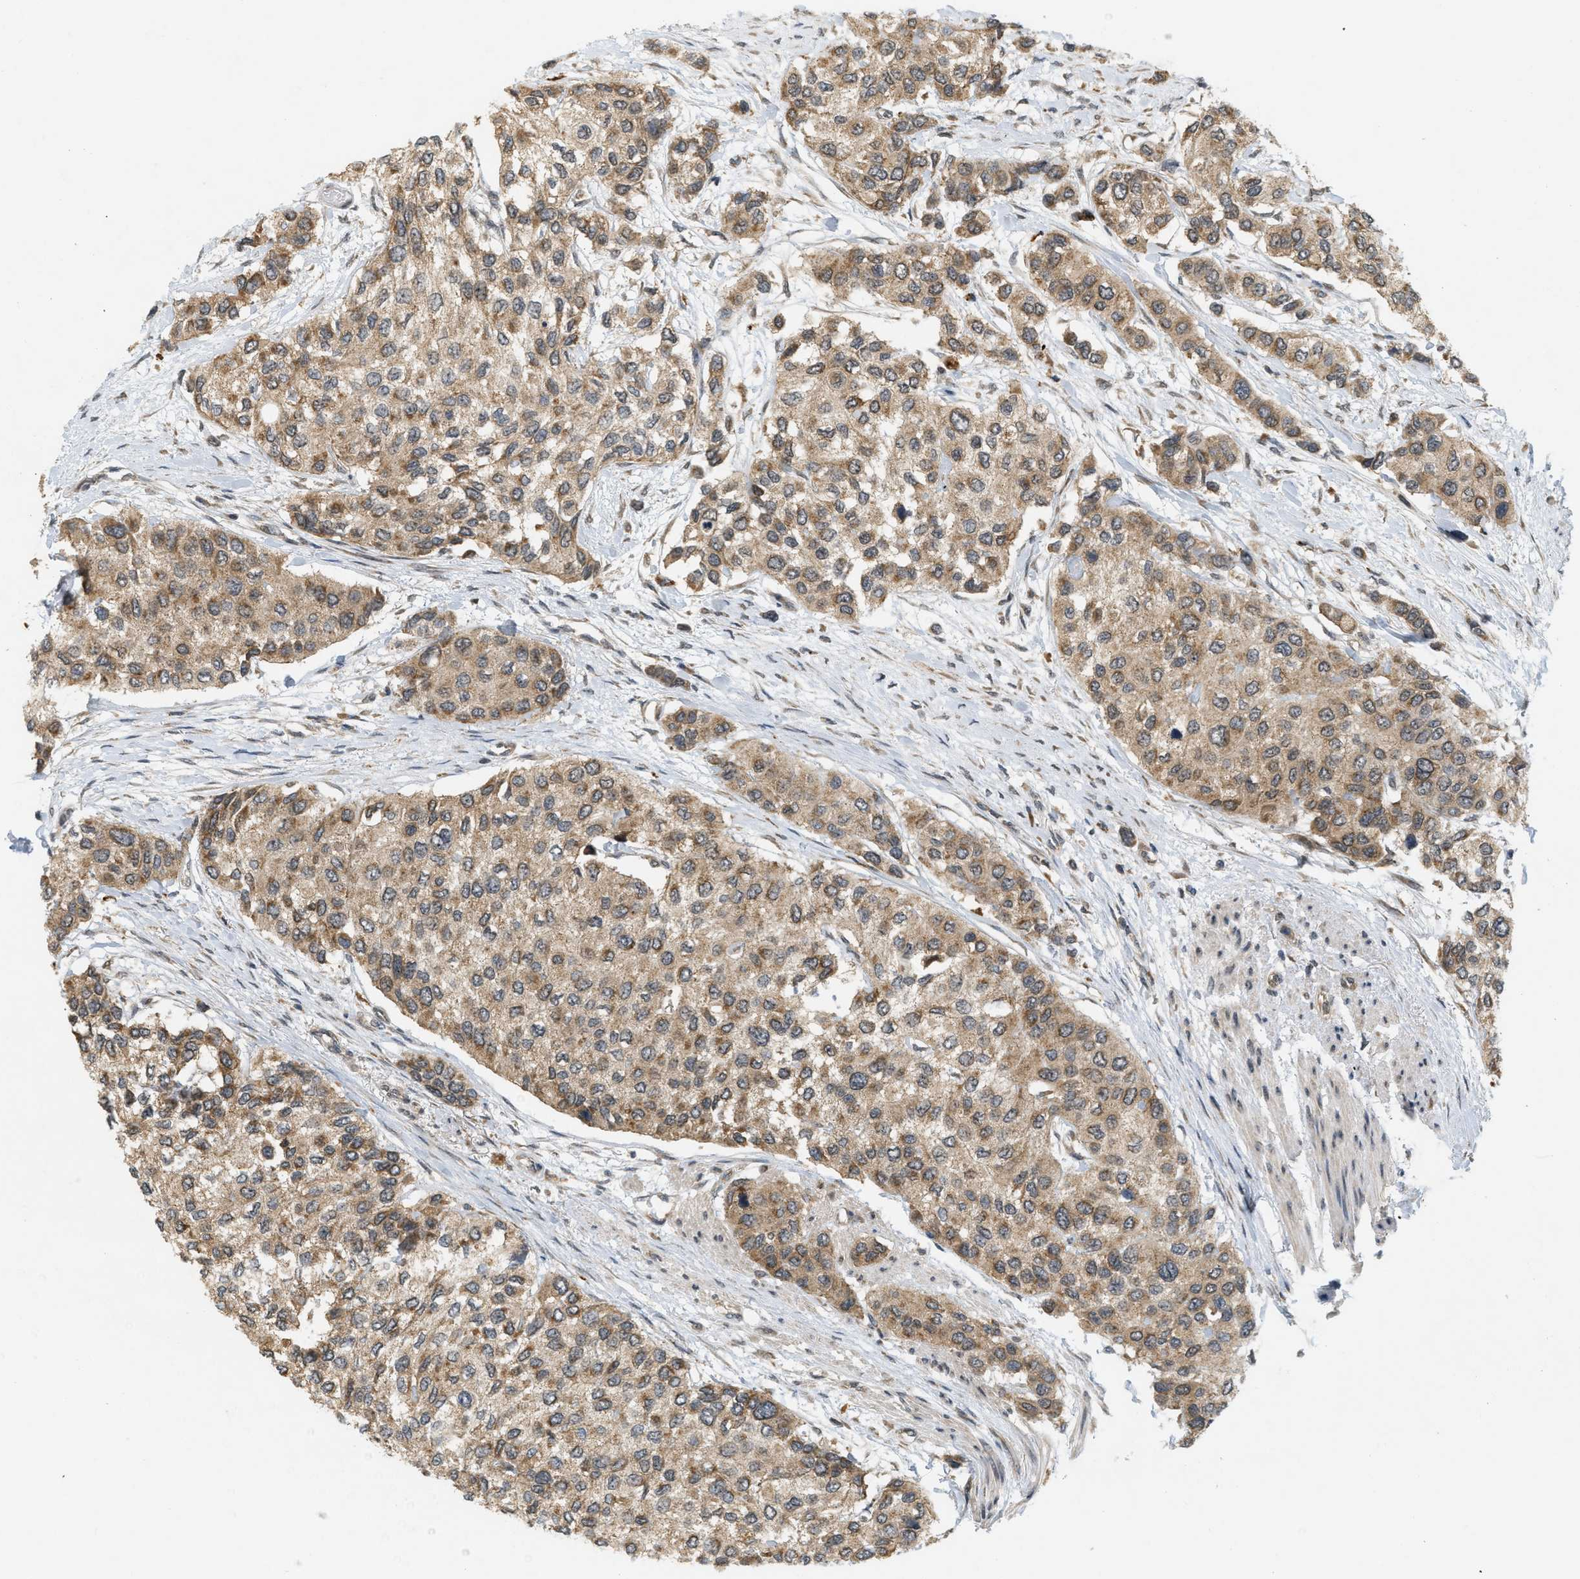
{"staining": {"intensity": "moderate", "quantity": ">75%", "location": "cytoplasmic/membranous"}, "tissue": "urothelial cancer", "cell_type": "Tumor cells", "image_type": "cancer", "snomed": [{"axis": "morphology", "description": "Urothelial carcinoma, High grade"}, {"axis": "topography", "description": "Urinary bladder"}], "caption": "Protein staining shows moderate cytoplasmic/membranous staining in about >75% of tumor cells in high-grade urothelial carcinoma.", "gene": "PRKD1", "patient": {"sex": "female", "age": 56}}